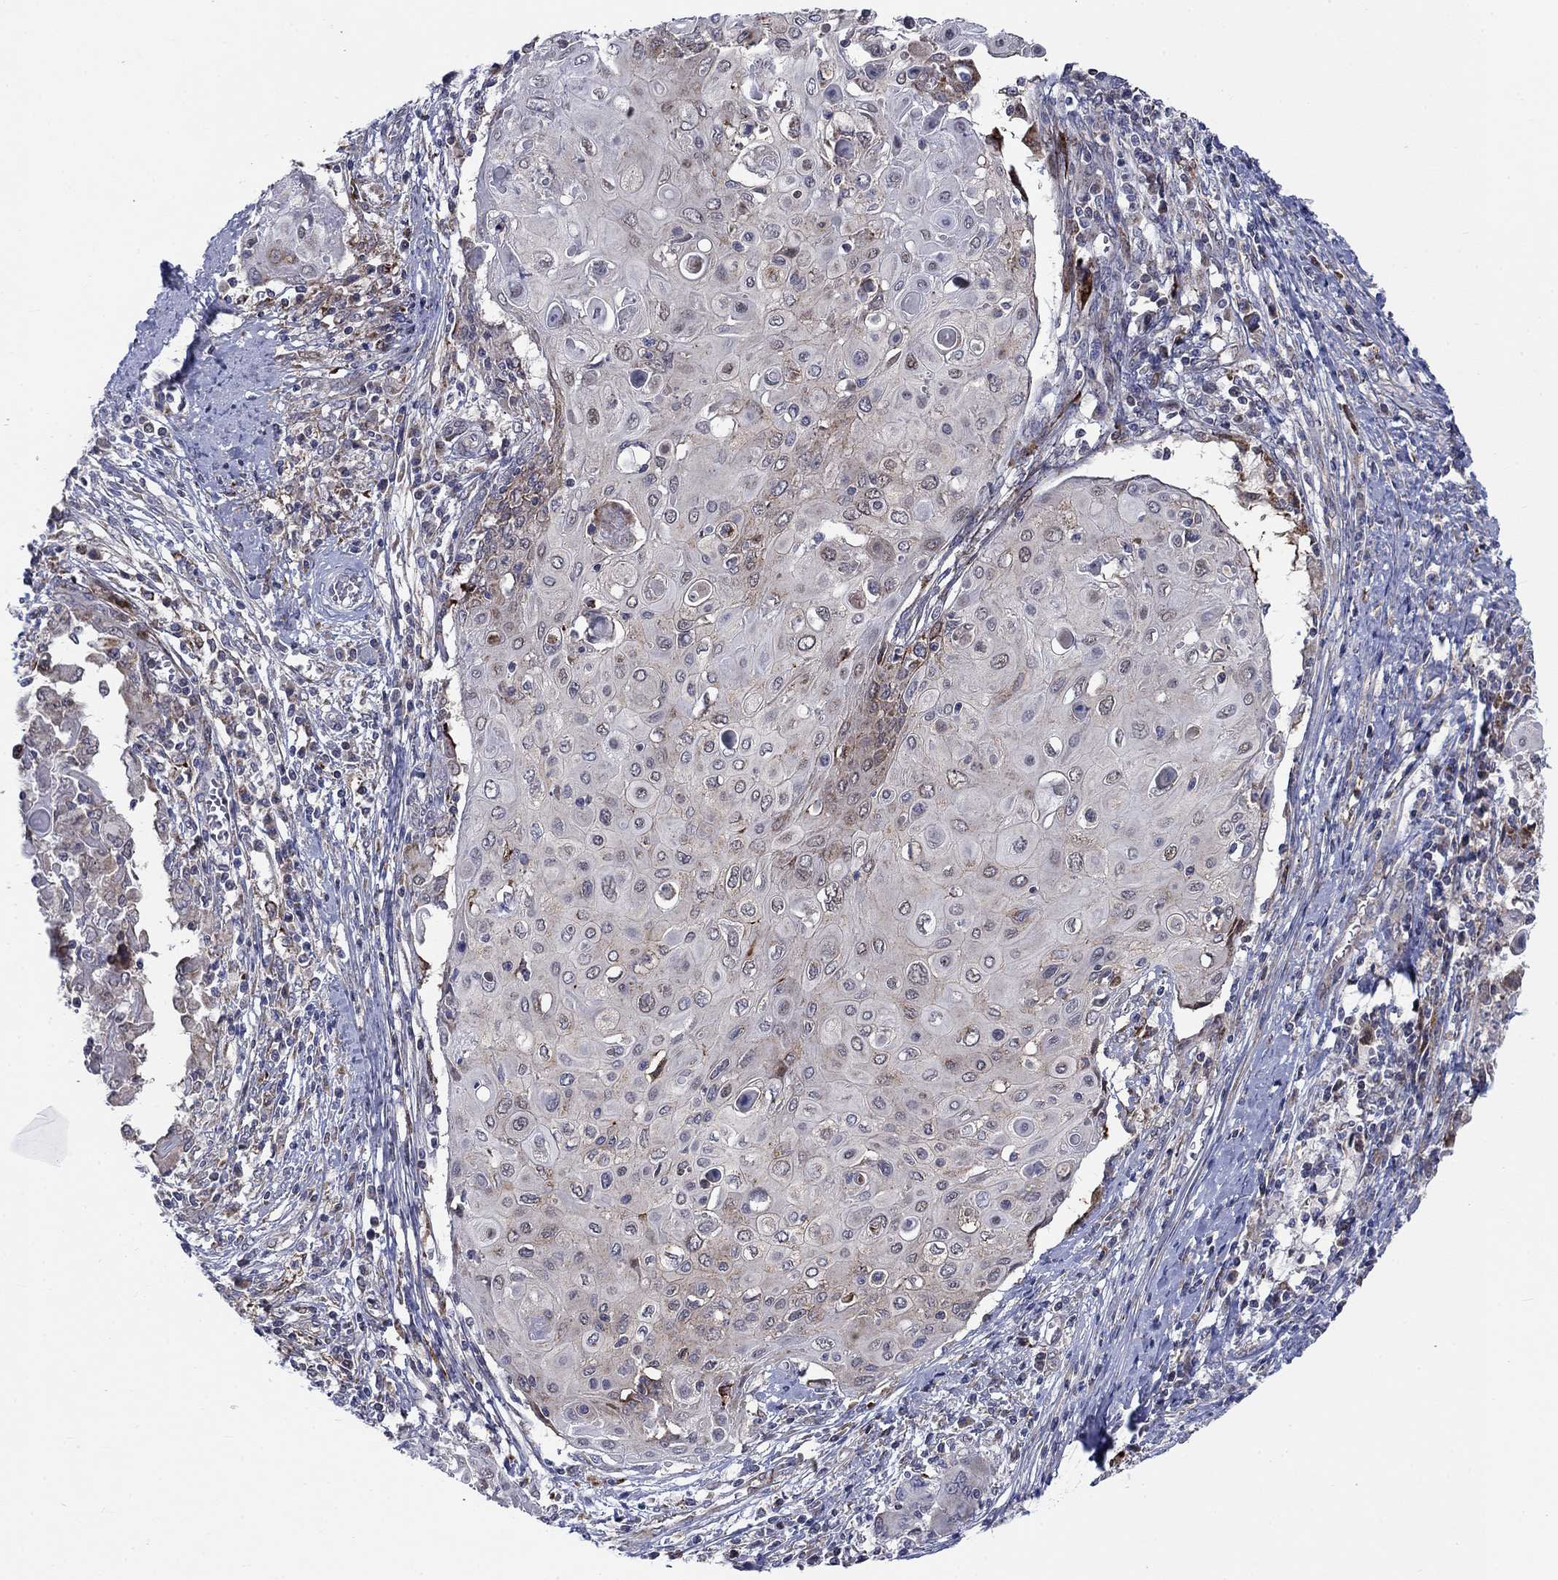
{"staining": {"intensity": "moderate", "quantity": "25%-75%", "location": "cytoplasmic/membranous"}, "tissue": "cervical cancer", "cell_type": "Tumor cells", "image_type": "cancer", "snomed": [{"axis": "morphology", "description": "Squamous cell carcinoma, NOS"}, {"axis": "topography", "description": "Cervix"}], "caption": "There is medium levels of moderate cytoplasmic/membranous staining in tumor cells of squamous cell carcinoma (cervical), as demonstrated by immunohistochemical staining (brown color).", "gene": "SLC35F2", "patient": {"sex": "female", "age": 39}}